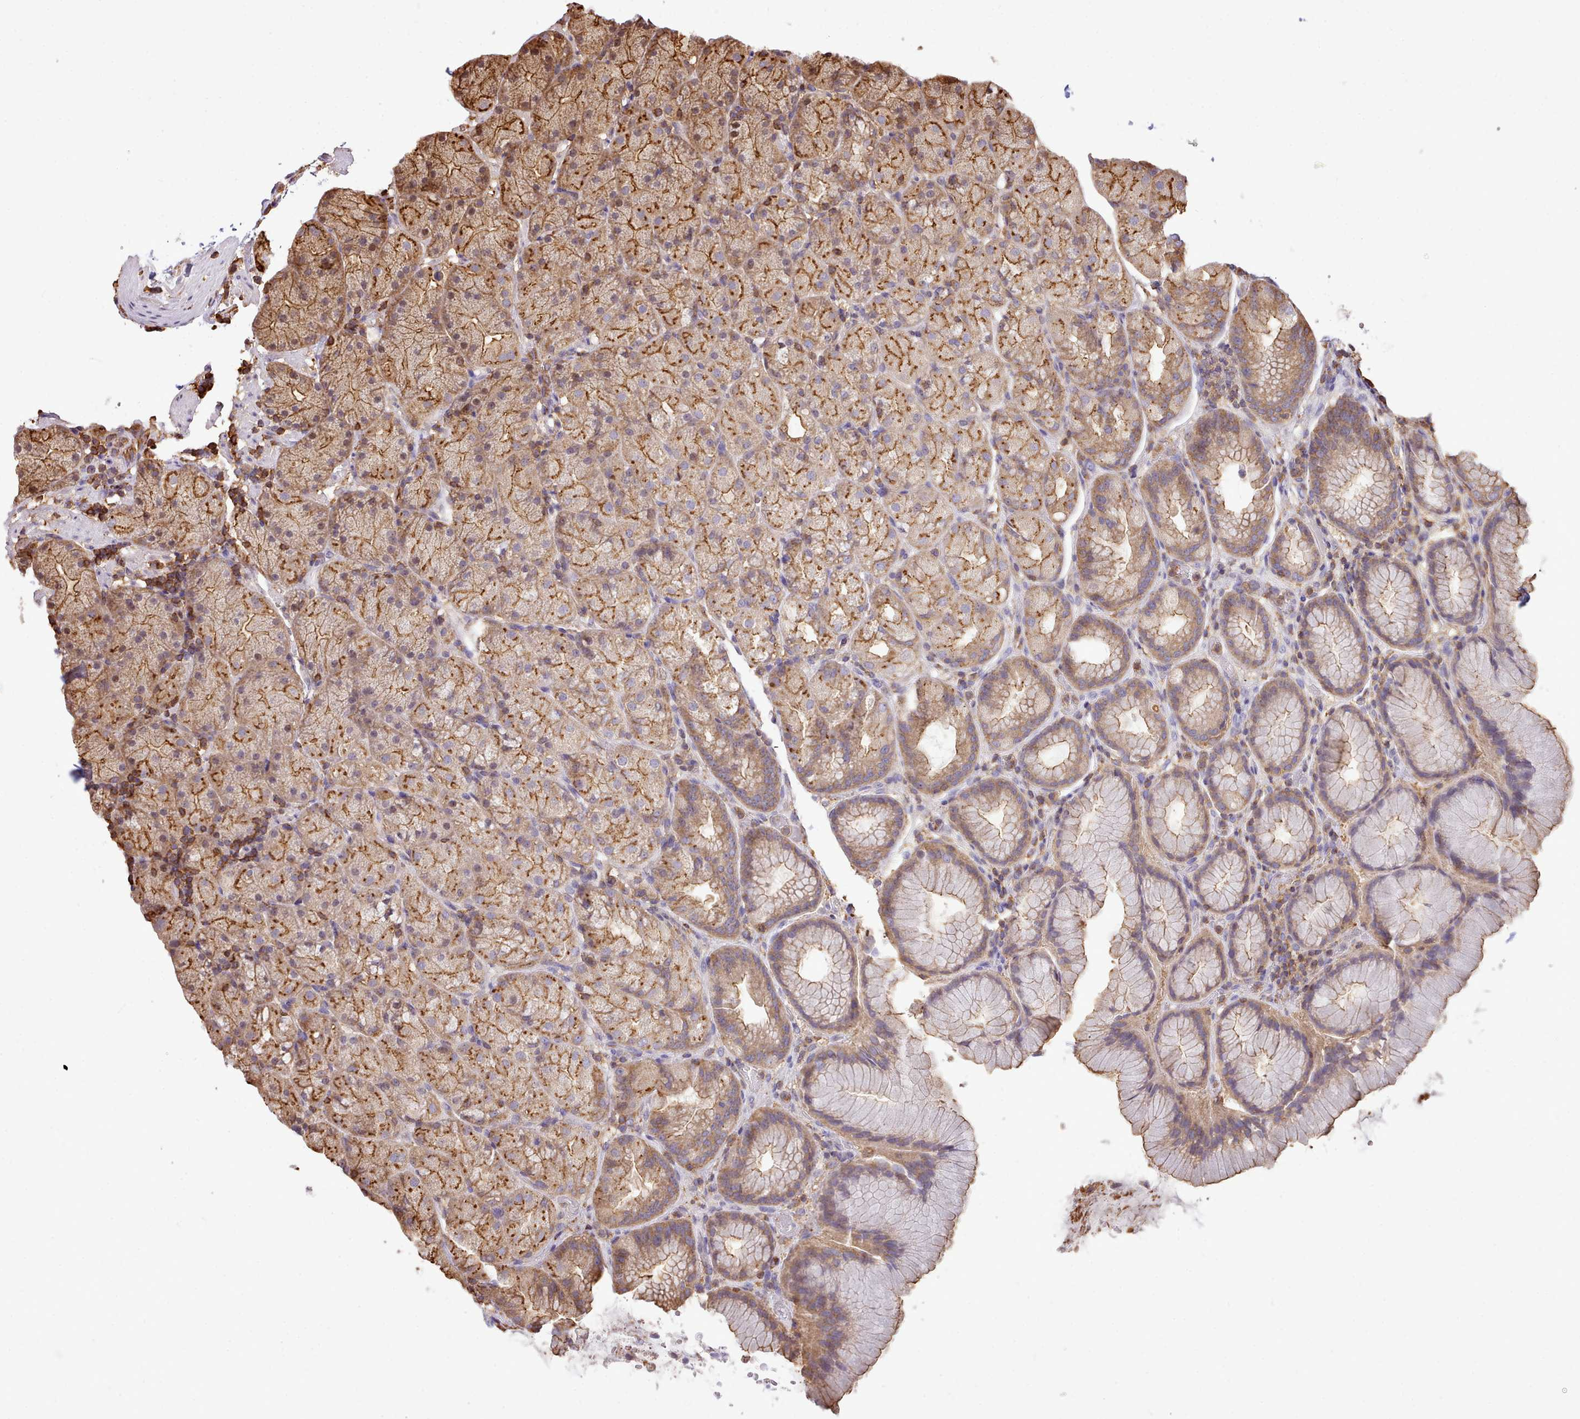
{"staining": {"intensity": "moderate", "quantity": ">75%", "location": "cytoplasmic/membranous"}, "tissue": "stomach", "cell_type": "Glandular cells", "image_type": "normal", "snomed": [{"axis": "morphology", "description": "Normal tissue, NOS"}, {"axis": "topography", "description": "Stomach, upper"}, {"axis": "topography", "description": "Stomach"}], "caption": "A brown stain shows moderate cytoplasmic/membranous expression of a protein in glandular cells of normal stomach. (brown staining indicates protein expression, while blue staining denotes nuclei).", "gene": "CAPZA1", "patient": {"sex": "male", "age": 48}}